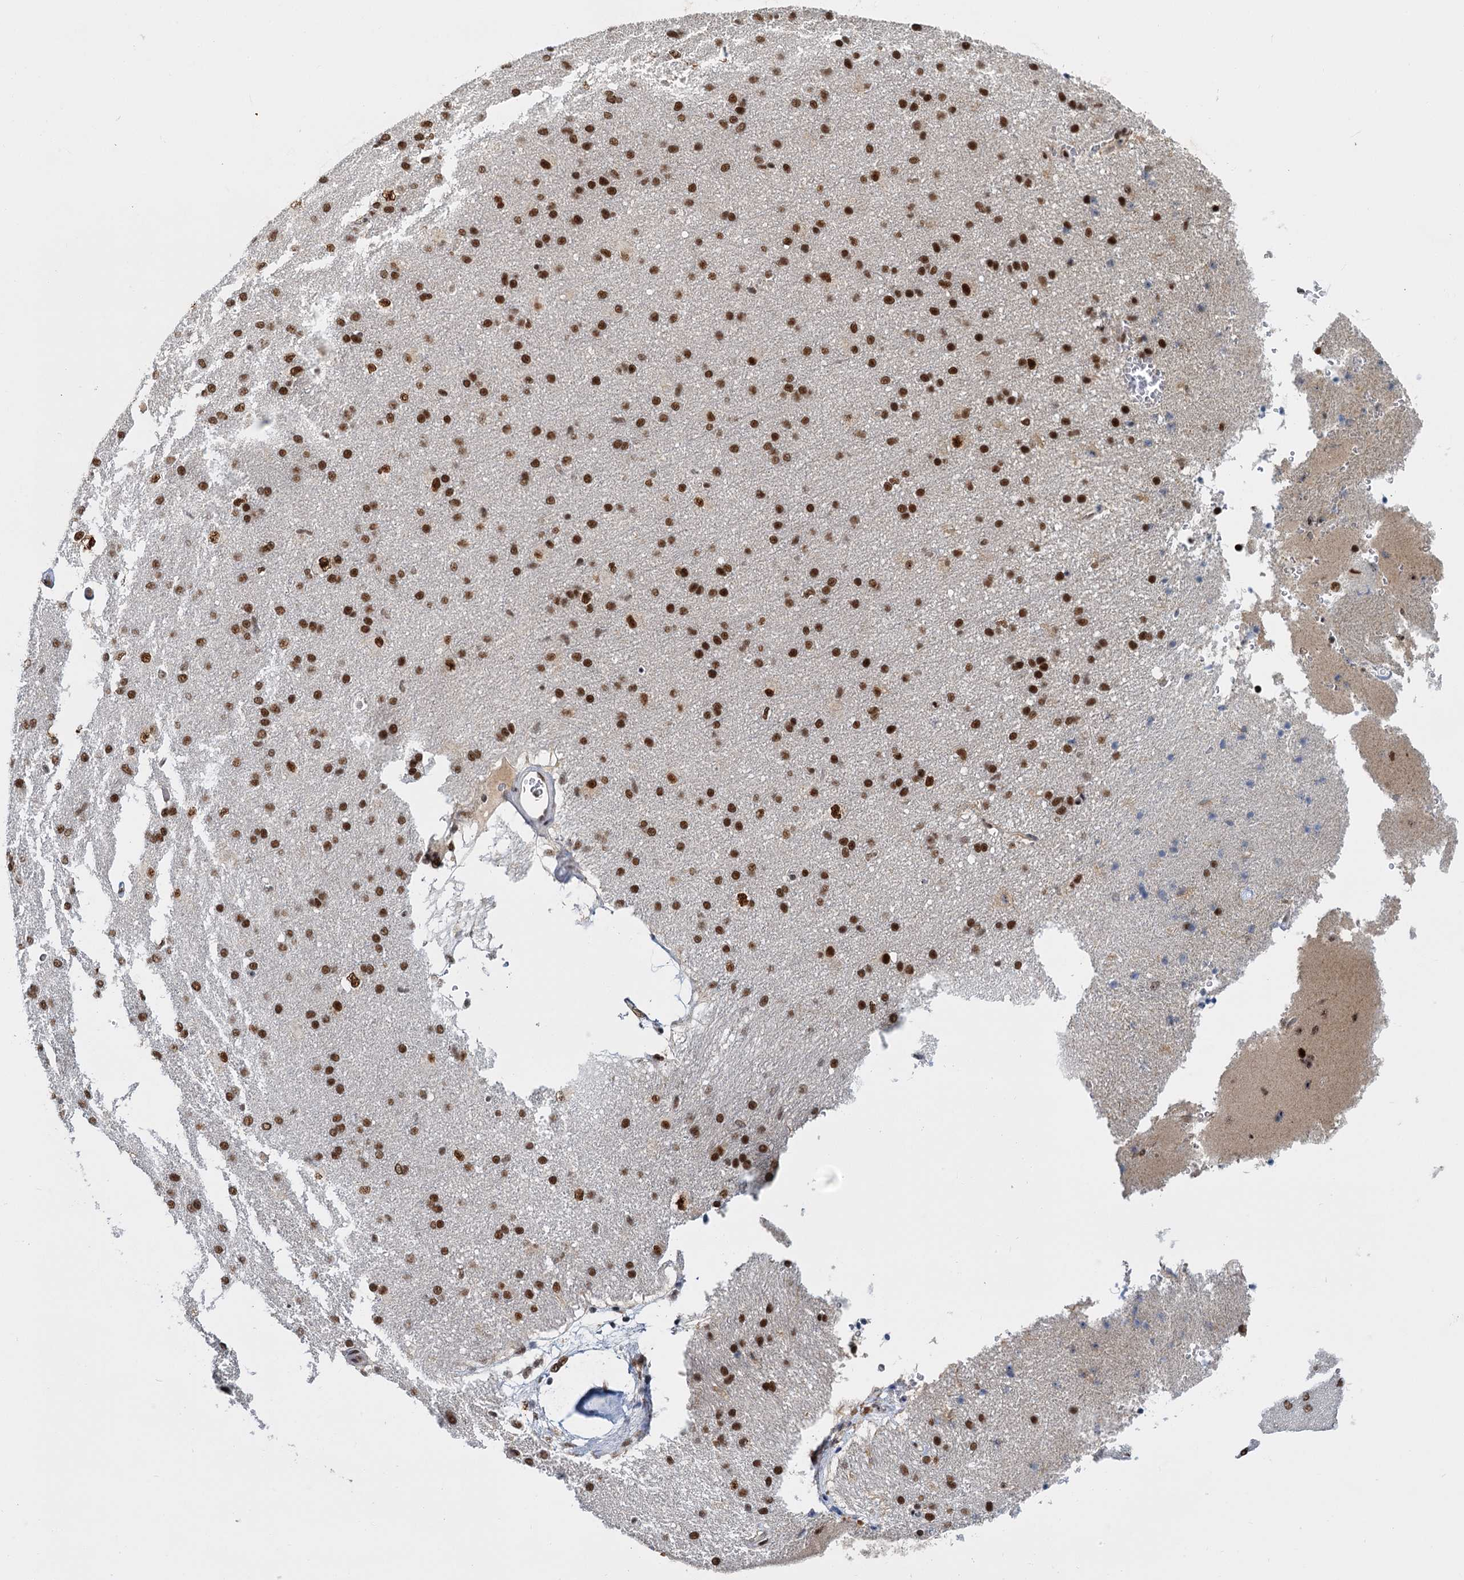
{"staining": {"intensity": "moderate", "quantity": ">75%", "location": "nuclear"}, "tissue": "cerebral cortex", "cell_type": "Endothelial cells", "image_type": "normal", "snomed": [{"axis": "morphology", "description": "Normal tissue, NOS"}, {"axis": "topography", "description": "Cerebral cortex"}], "caption": "Immunohistochemical staining of normal cerebral cortex displays moderate nuclear protein positivity in about >75% of endothelial cells. The protein is stained brown, and the nuclei are stained in blue (DAB (3,3'-diaminobenzidine) IHC with brightfield microscopy, high magnification).", "gene": "WBP4", "patient": {"sex": "male", "age": 62}}